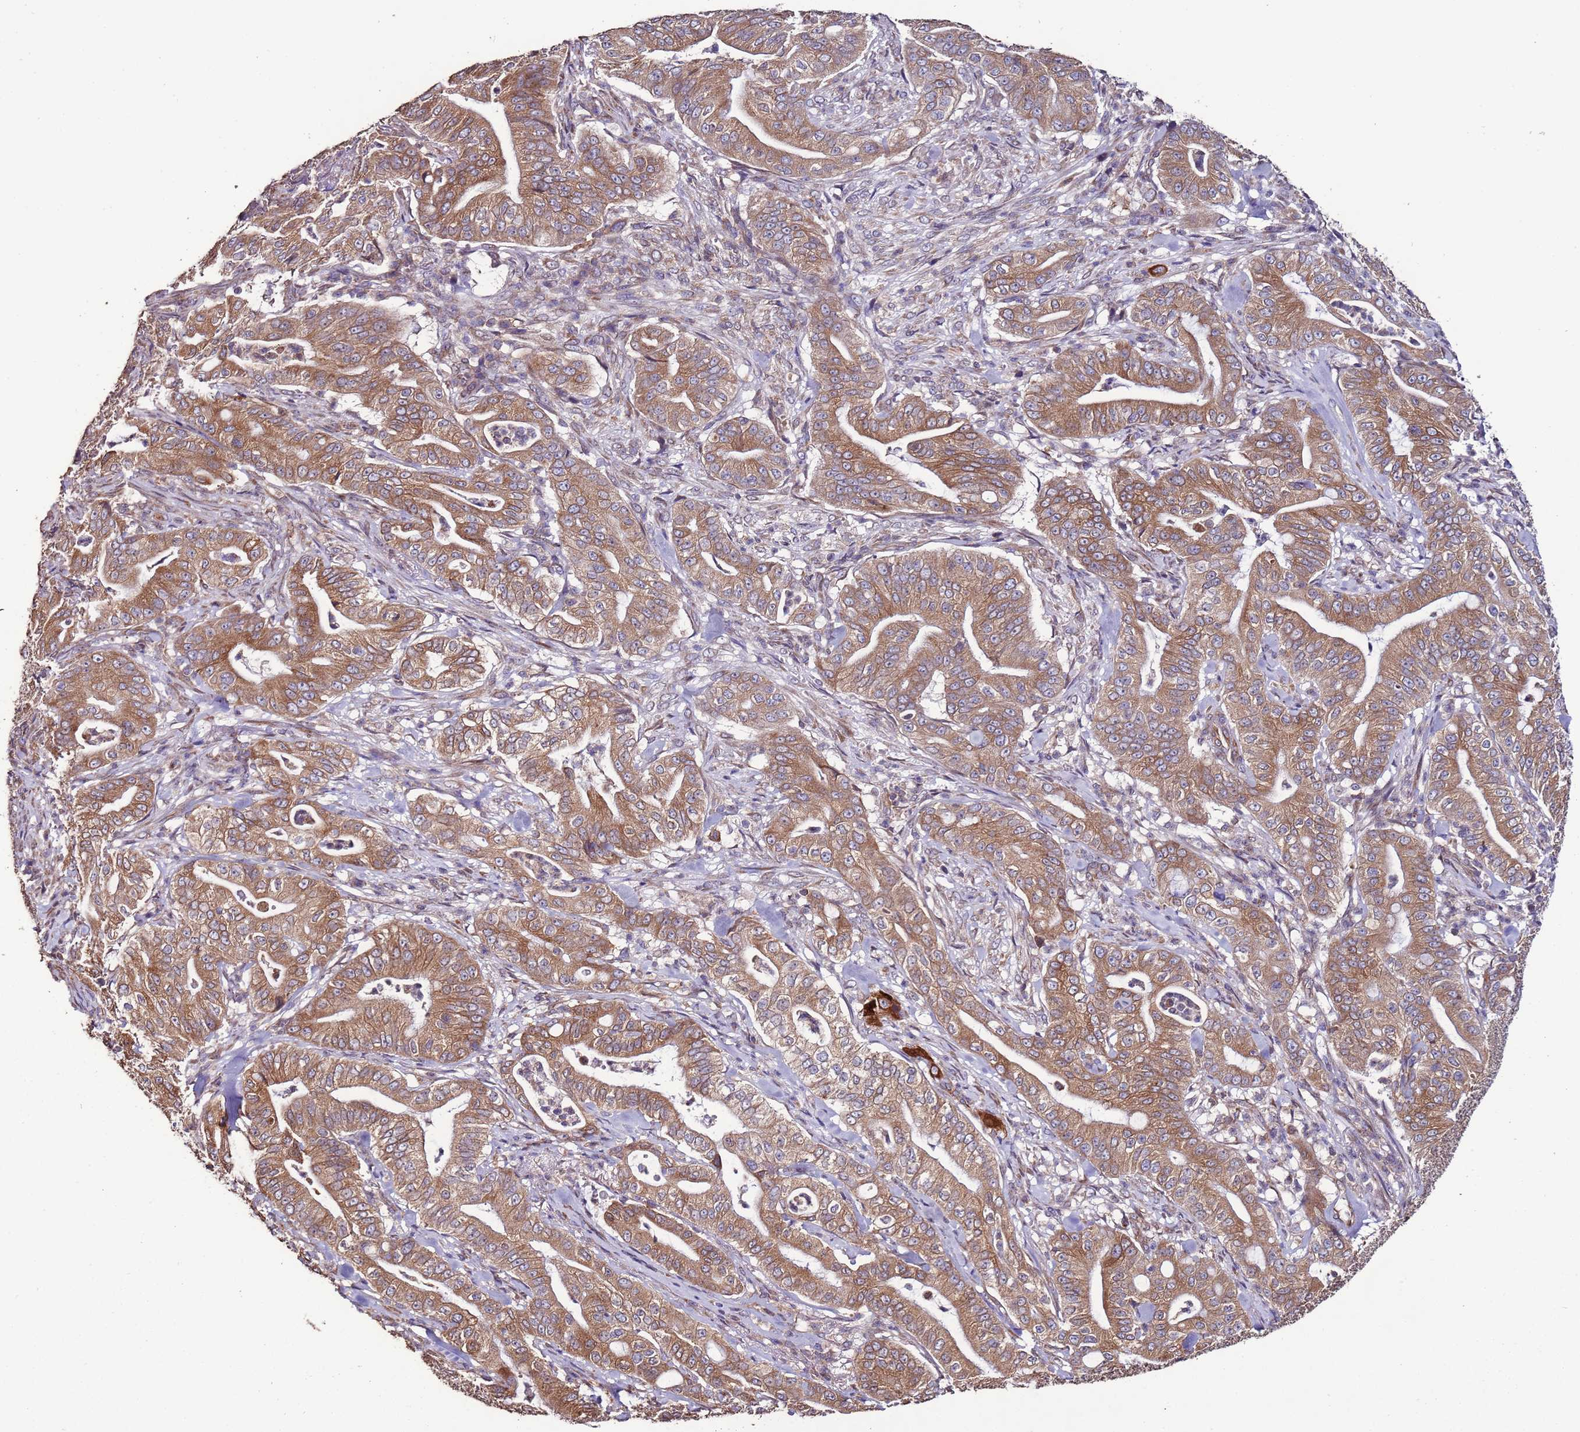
{"staining": {"intensity": "moderate", "quantity": ">75%", "location": "cytoplasmic/membranous"}, "tissue": "pancreatic cancer", "cell_type": "Tumor cells", "image_type": "cancer", "snomed": [{"axis": "morphology", "description": "Adenocarcinoma, NOS"}, {"axis": "topography", "description": "Pancreas"}], "caption": "Immunohistochemical staining of human pancreatic cancer shows medium levels of moderate cytoplasmic/membranous protein staining in approximately >75% of tumor cells. (DAB (3,3'-diaminobenzidine) = brown stain, brightfield microscopy at high magnification).", "gene": "SLC41A3", "patient": {"sex": "male", "age": 71}}